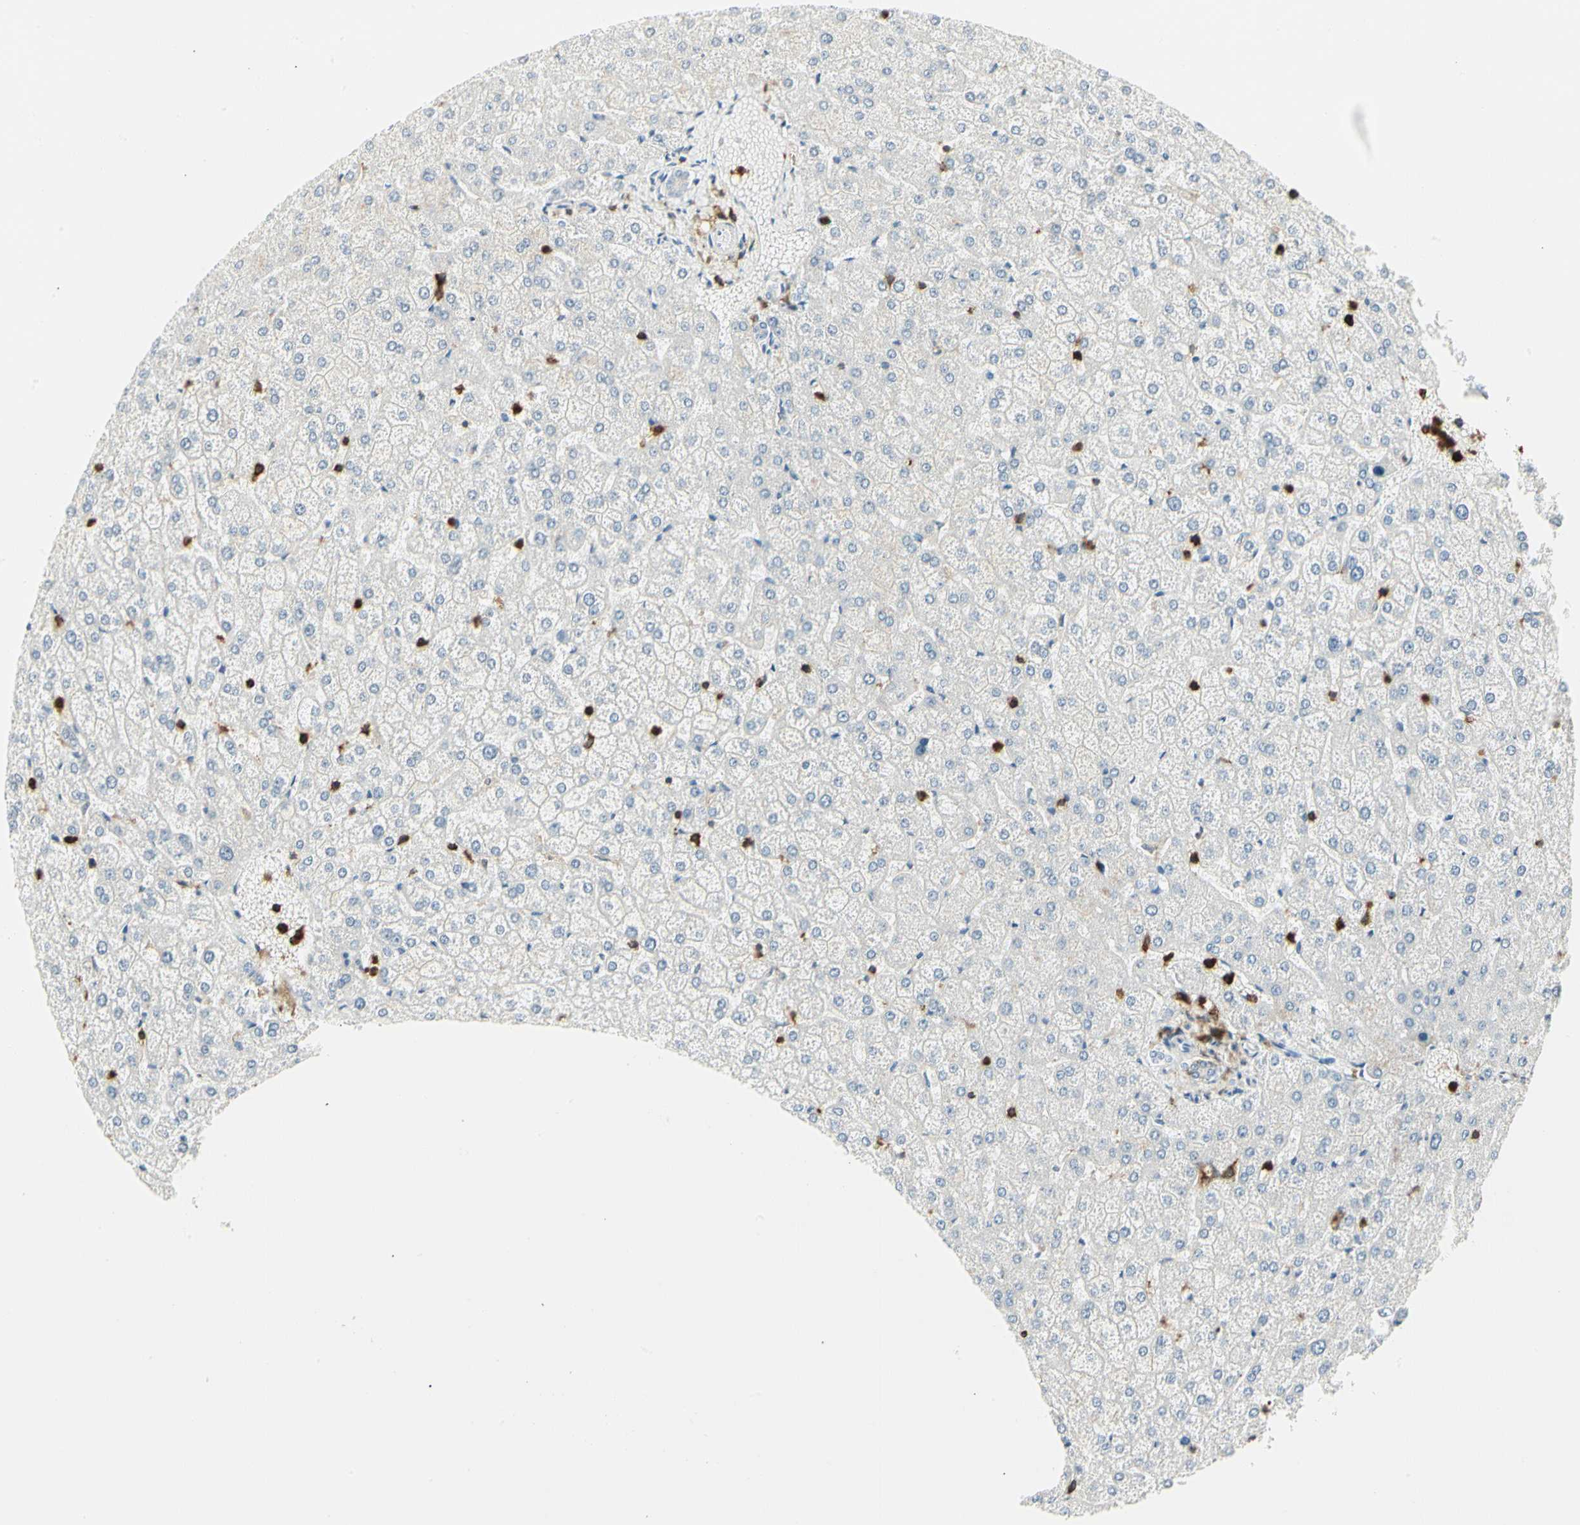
{"staining": {"intensity": "negative", "quantity": "none", "location": "none"}, "tissue": "liver", "cell_type": "Cholangiocytes", "image_type": "normal", "snomed": [{"axis": "morphology", "description": "Normal tissue, NOS"}, {"axis": "topography", "description": "Liver"}], "caption": "A high-resolution image shows immunohistochemistry staining of unremarkable liver, which shows no significant positivity in cholangiocytes.", "gene": "ITGB2", "patient": {"sex": "female", "age": 32}}